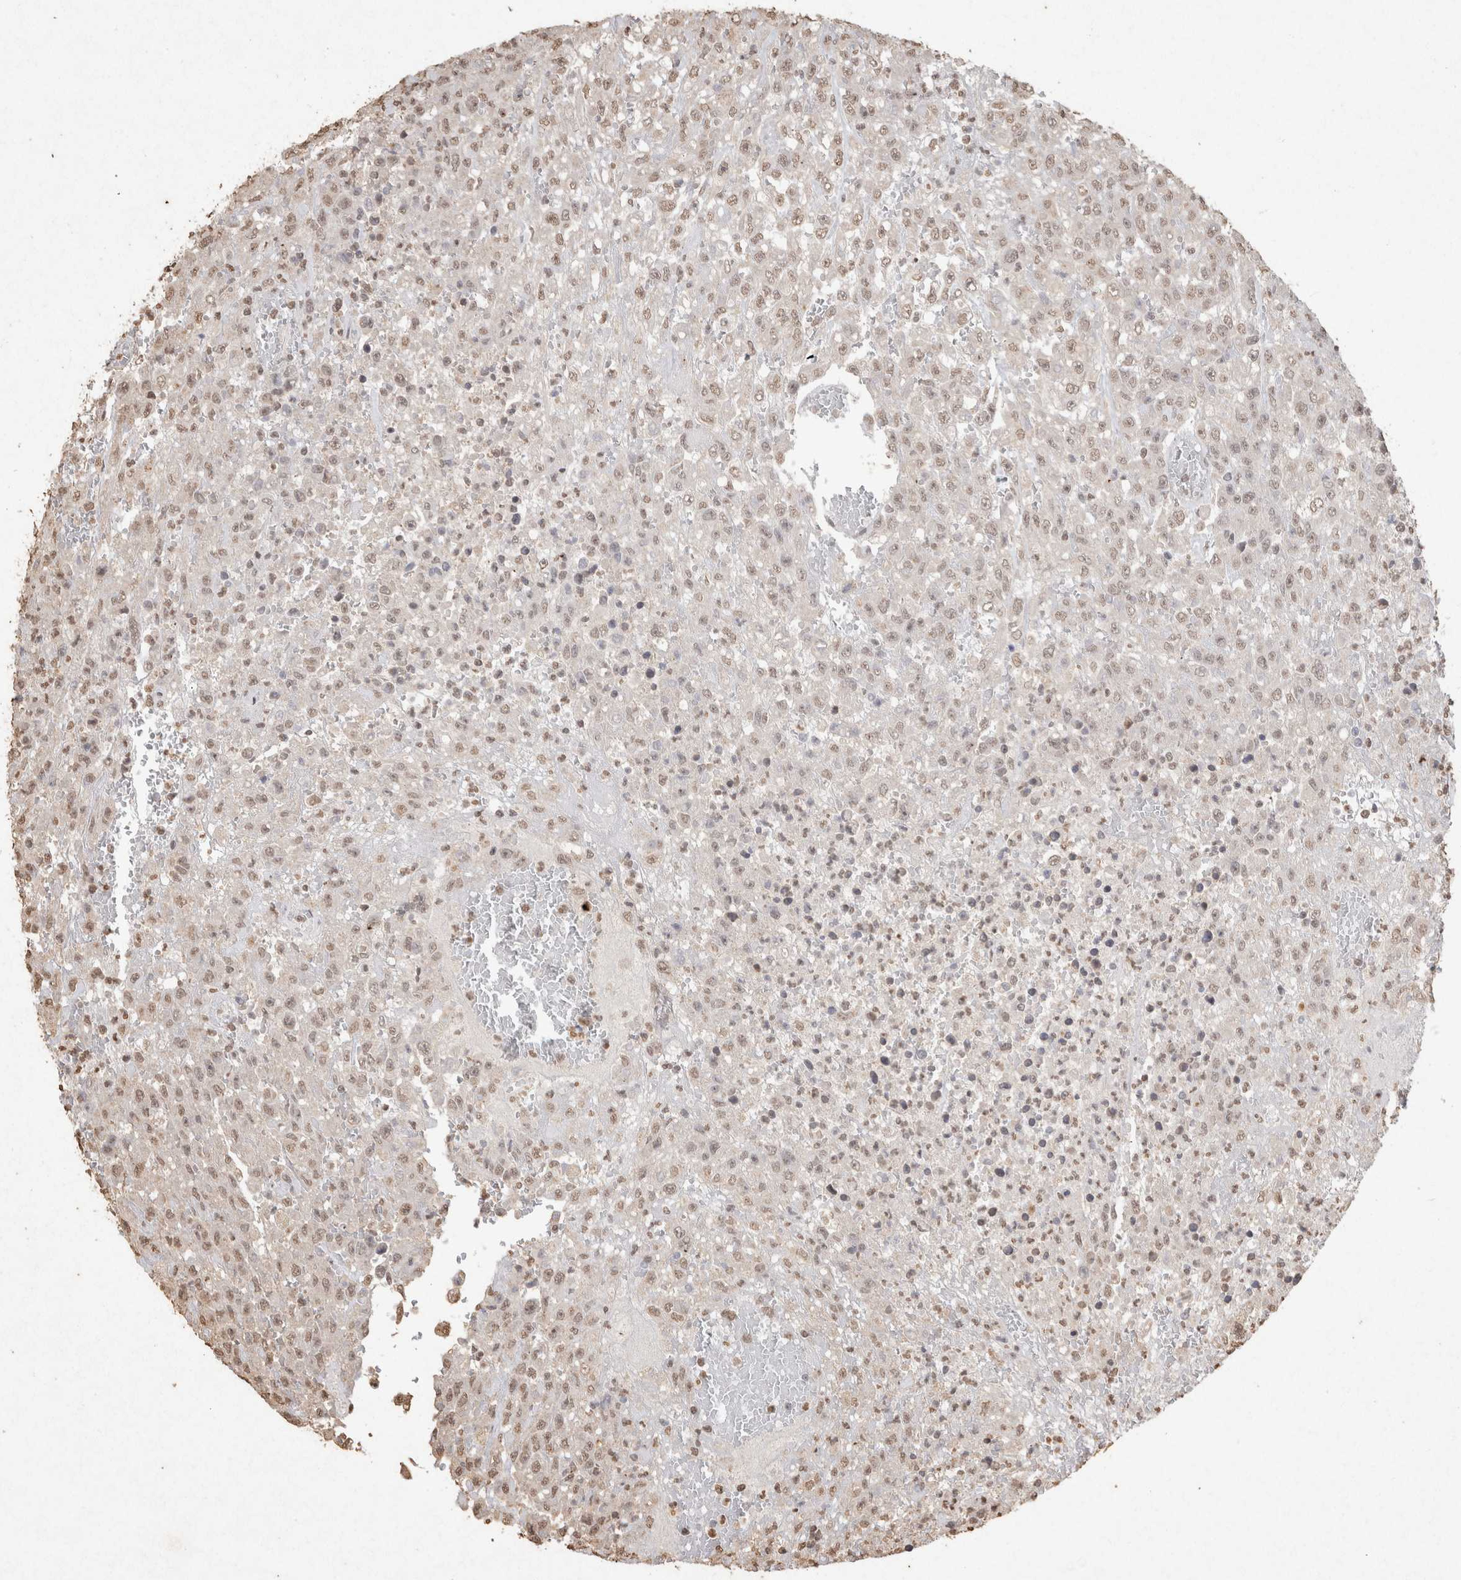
{"staining": {"intensity": "weak", "quantity": ">75%", "location": "nuclear"}, "tissue": "urothelial cancer", "cell_type": "Tumor cells", "image_type": "cancer", "snomed": [{"axis": "morphology", "description": "Urothelial carcinoma, High grade"}, {"axis": "topography", "description": "Urinary bladder"}], "caption": "Tumor cells show low levels of weak nuclear positivity in about >75% of cells in human urothelial cancer.", "gene": "MLX", "patient": {"sex": "male", "age": 46}}